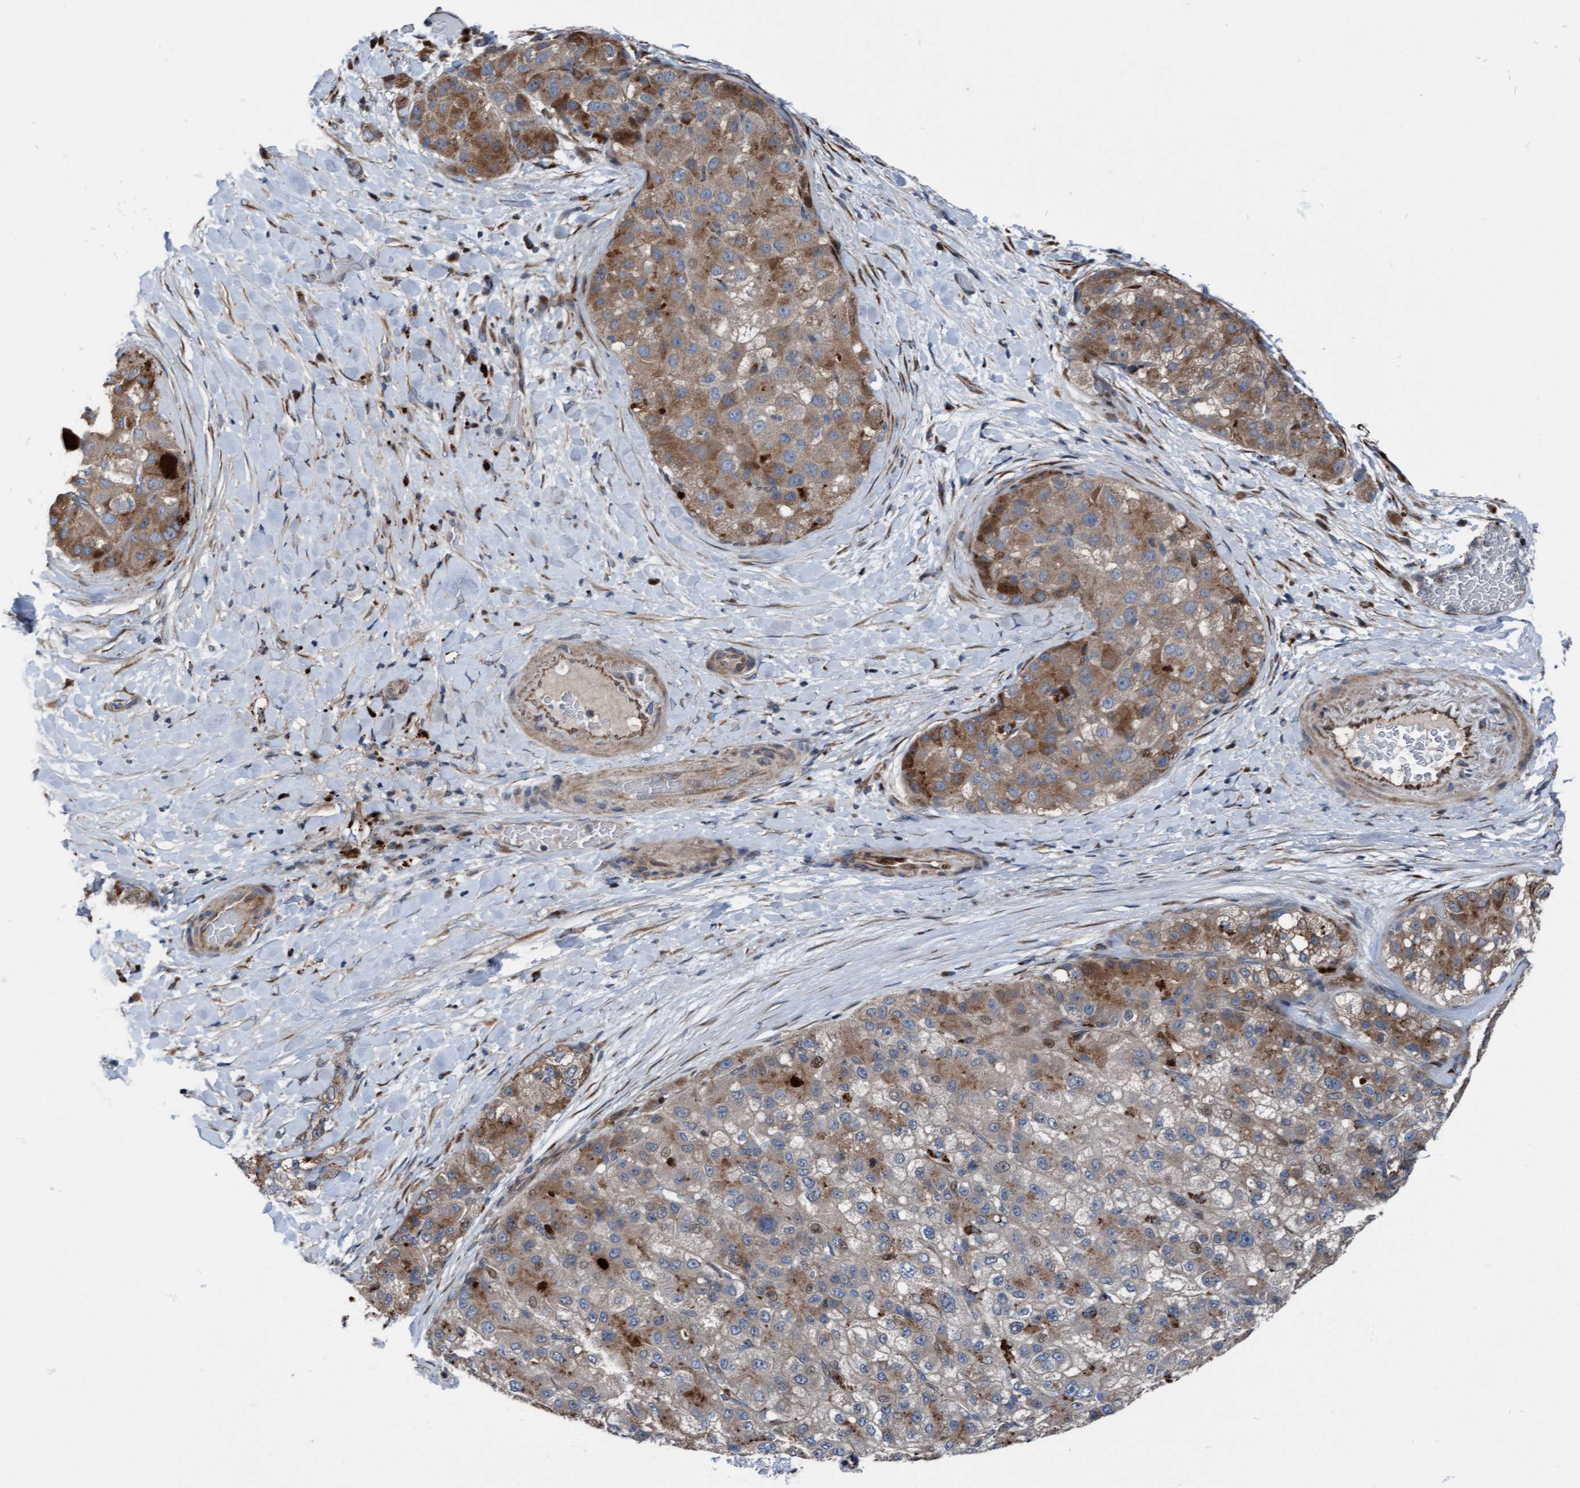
{"staining": {"intensity": "moderate", "quantity": ">75%", "location": "cytoplasmic/membranous"}, "tissue": "liver cancer", "cell_type": "Tumor cells", "image_type": "cancer", "snomed": [{"axis": "morphology", "description": "Carcinoma, Hepatocellular, NOS"}, {"axis": "topography", "description": "Liver"}], "caption": "A micrograph showing moderate cytoplasmic/membranous staining in about >75% of tumor cells in liver cancer, as visualized by brown immunohistochemical staining.", "gene": "KLHL26", "patient": {"sex": "male", "age": 80}}